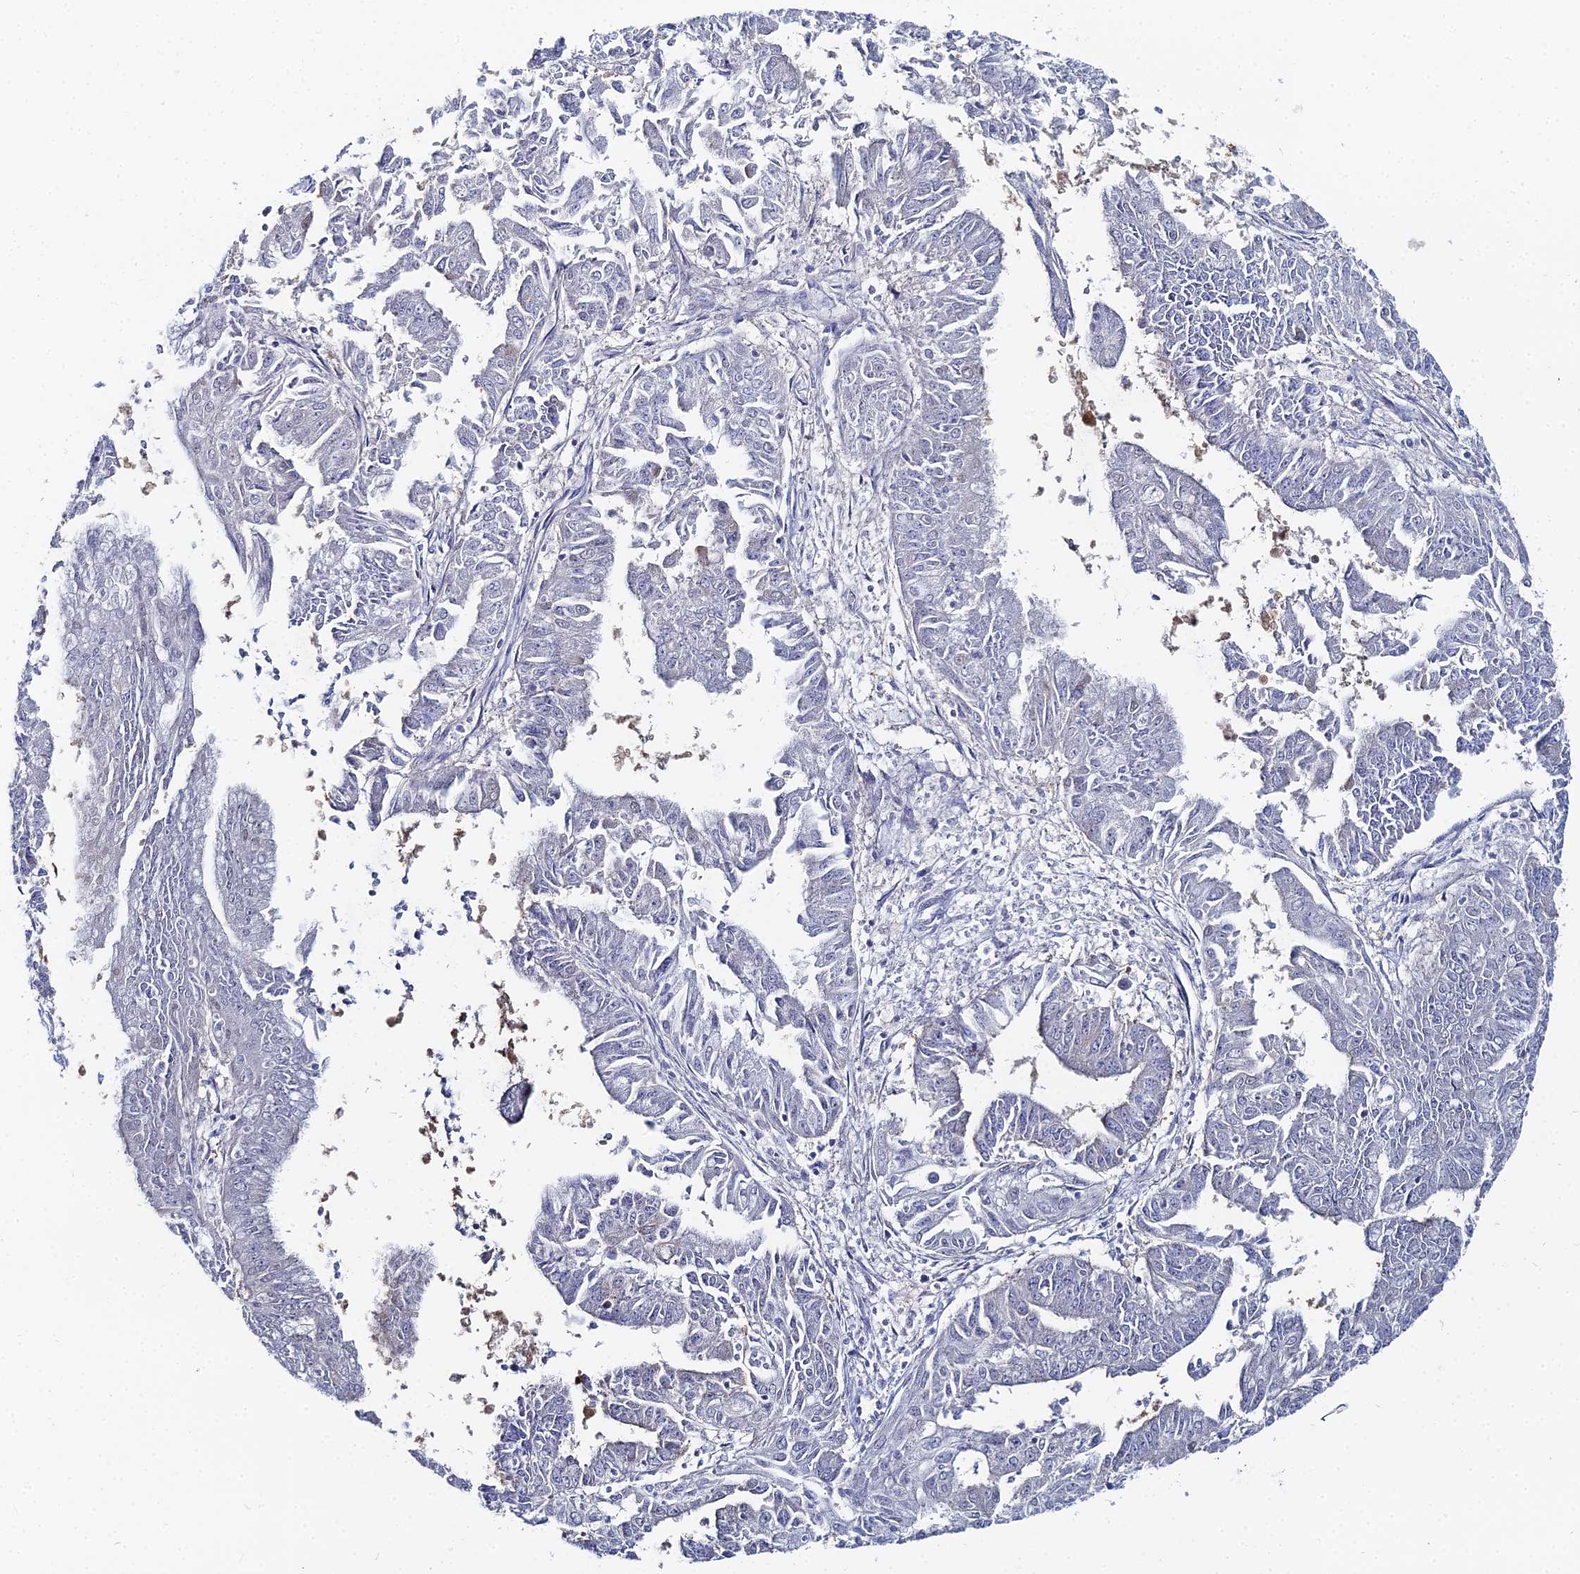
{"staining": {"intensity": "negative", "quantity": "none", "location": "none"}, "tissue": "endometrial cancer", "cell_type": "Tumor cells", "image_type": "cancer", "snomed": [{"axis": "morphology", "description": "Adenocarcinoma, NOS"}, {"axis": "topography", "description": "Endometrium"}], "caption": "Immunohistochemical staining of endometrial adenocarcinoma demonstrates no significant staining in tumor cells. (Brightfield microscopy of DAB immunohistochemistry (IHC) at high magnification).", "gene": "THAP4", "patient": {"sex": "female", "age": 73}}